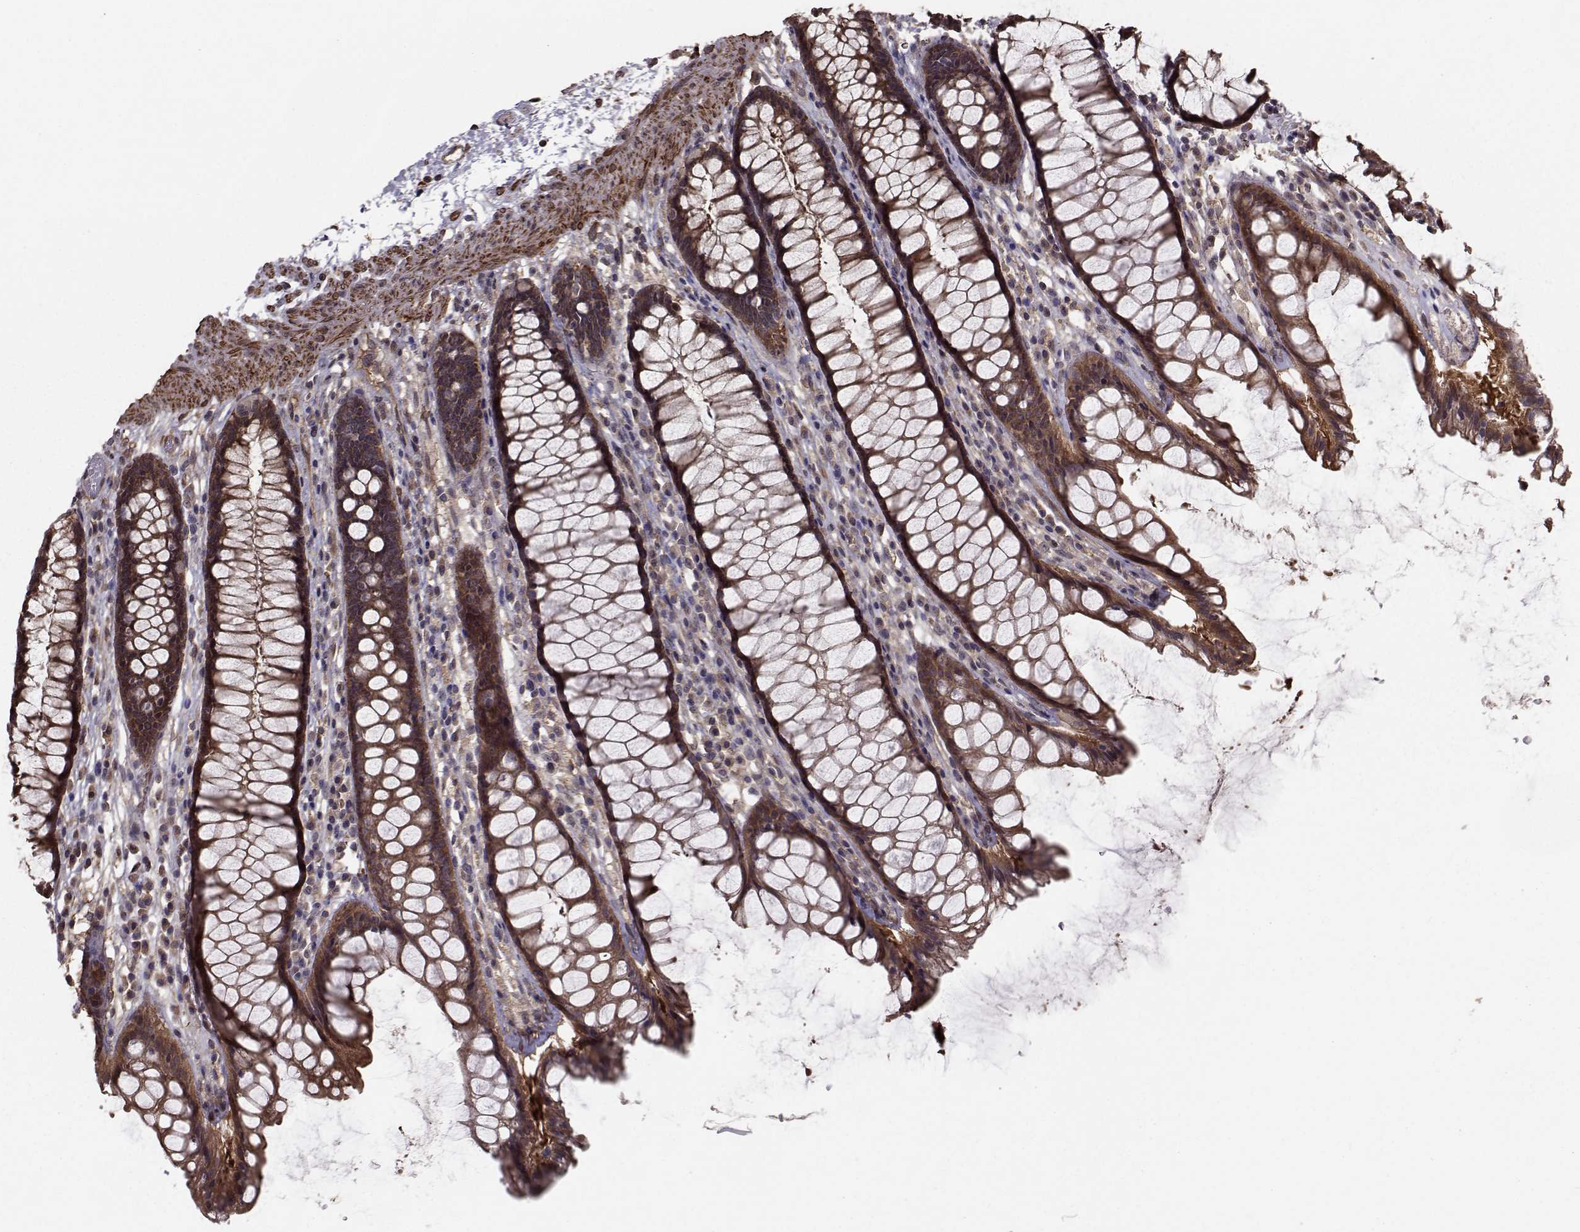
{"staining": {"intensity": "moderate", "quantity": ">75%", "location": "cytoplasmic/membranous"}, "tissue": "rectum", "cell_type": "Glandular cells", "image_type": "normal", "snomed": [{"axis": "morphology", "description": "Normal tissue, NOS"}, {"axis": "topography", "description": "Rectum"}], "caption": "Protein positivity by immunohistochemistry demonstrates moderate cytoplasmic/membranous positivity in approximately >75% of glandular cells in normal rectum. Using DAB (3,3'-diaminobenzidine) (brown) and hematoxylin (blue) stains, captured at high magnification using brightfield microscopy.", "gene": "TRIP10", "patient": {"sex": "male", "age": 72}}